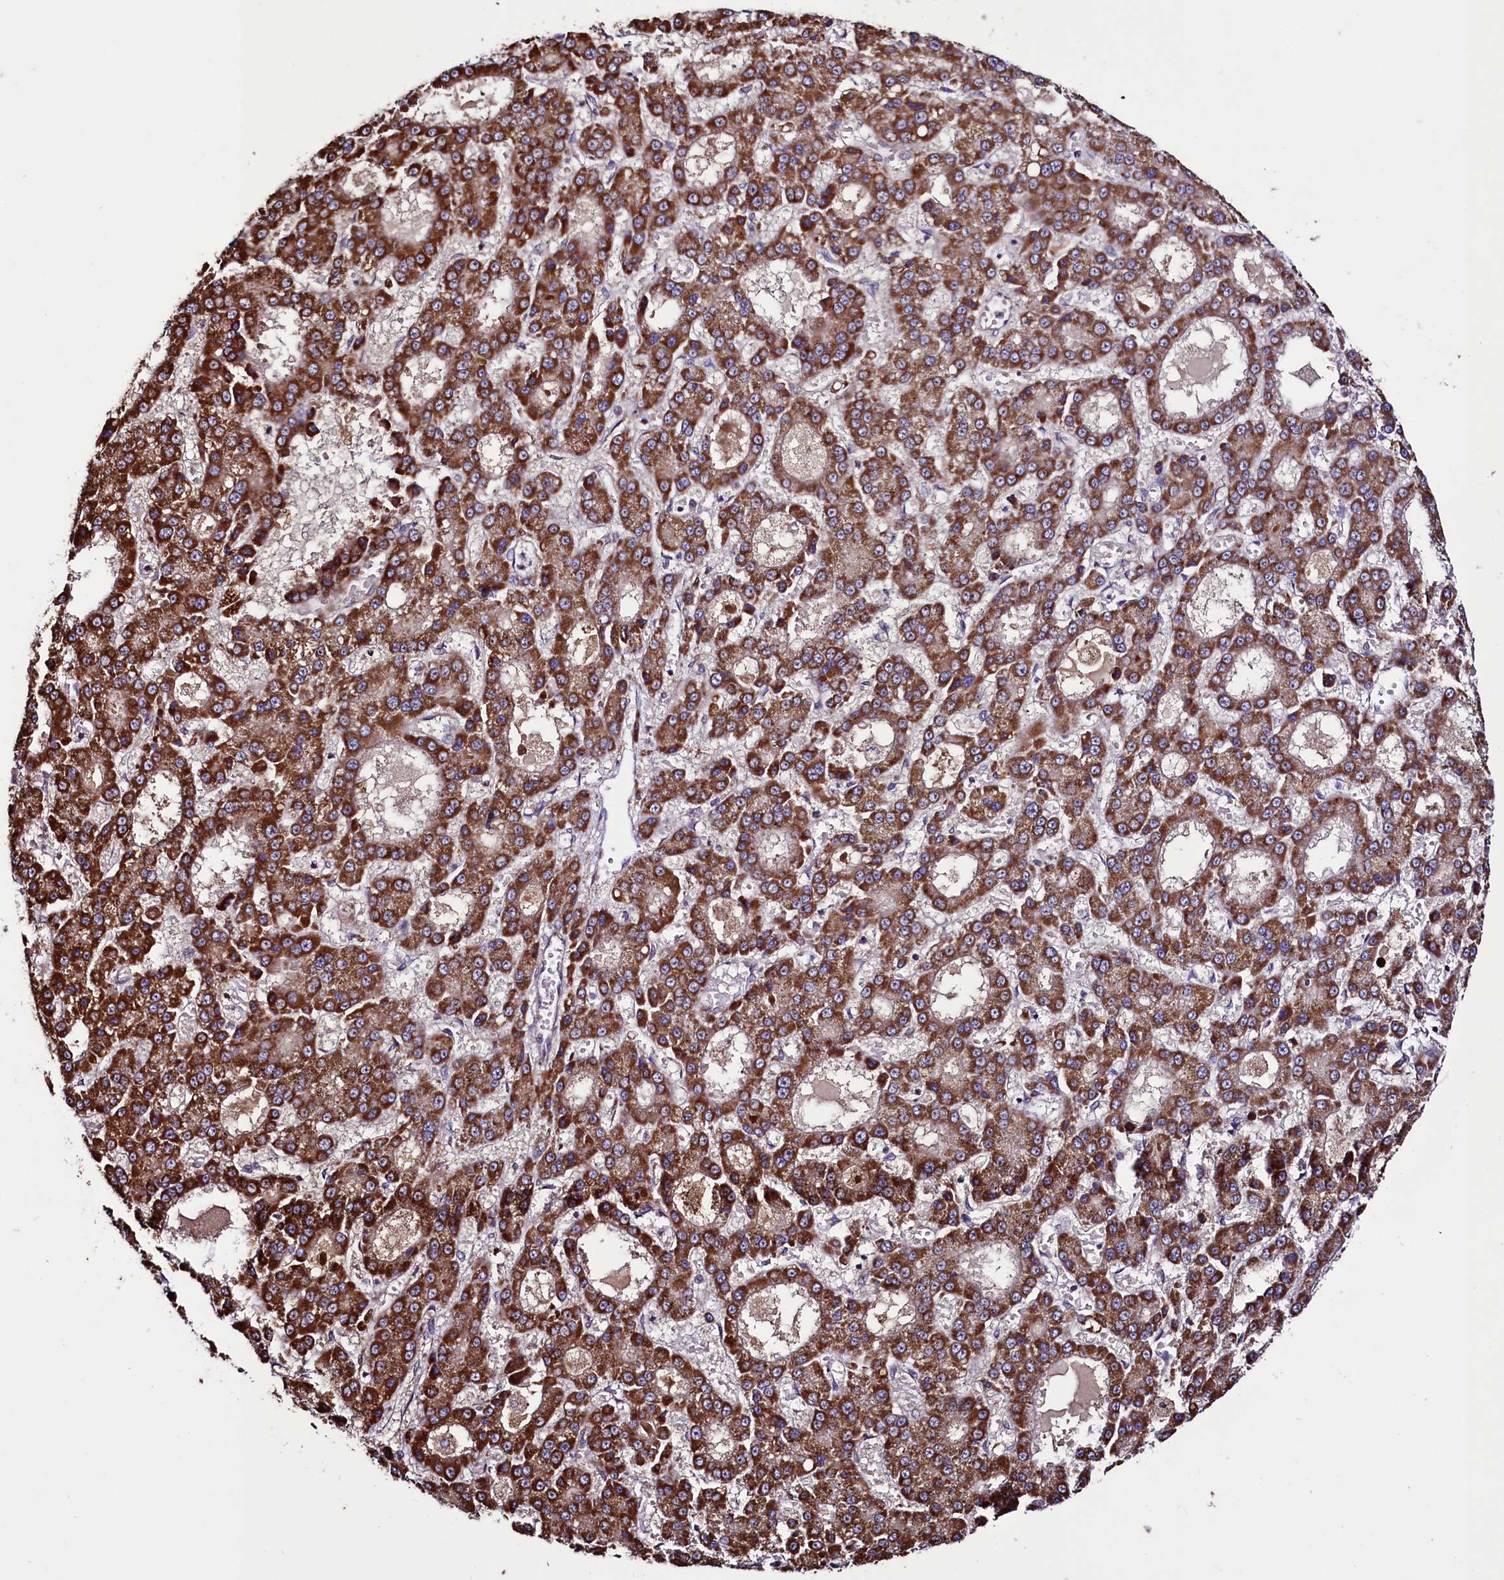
{"staining": {"intensity": "strong", "quantity": ">75%", "location": "cytoplasmic/membranous"}, "tissue": "liver cancer", "cell_type": "Tumor cells", "image_type": "cancer", "snomed": [{"axis": "morphology", "description": "Carcinoma, Hepatocellular, NOS"}, {"axis": "topography", "description": "Liver"}], "caption": "Tumor cells reveal high levels of strong cytoplasmic/membranous expression in approximately >75% of cells in hepatocellular carcinoma (liver). (Brightfield microscopy of DAB IHC at high magnification).", "gene": "STARD5", "patient": {"sex": "male", "age": 70}}